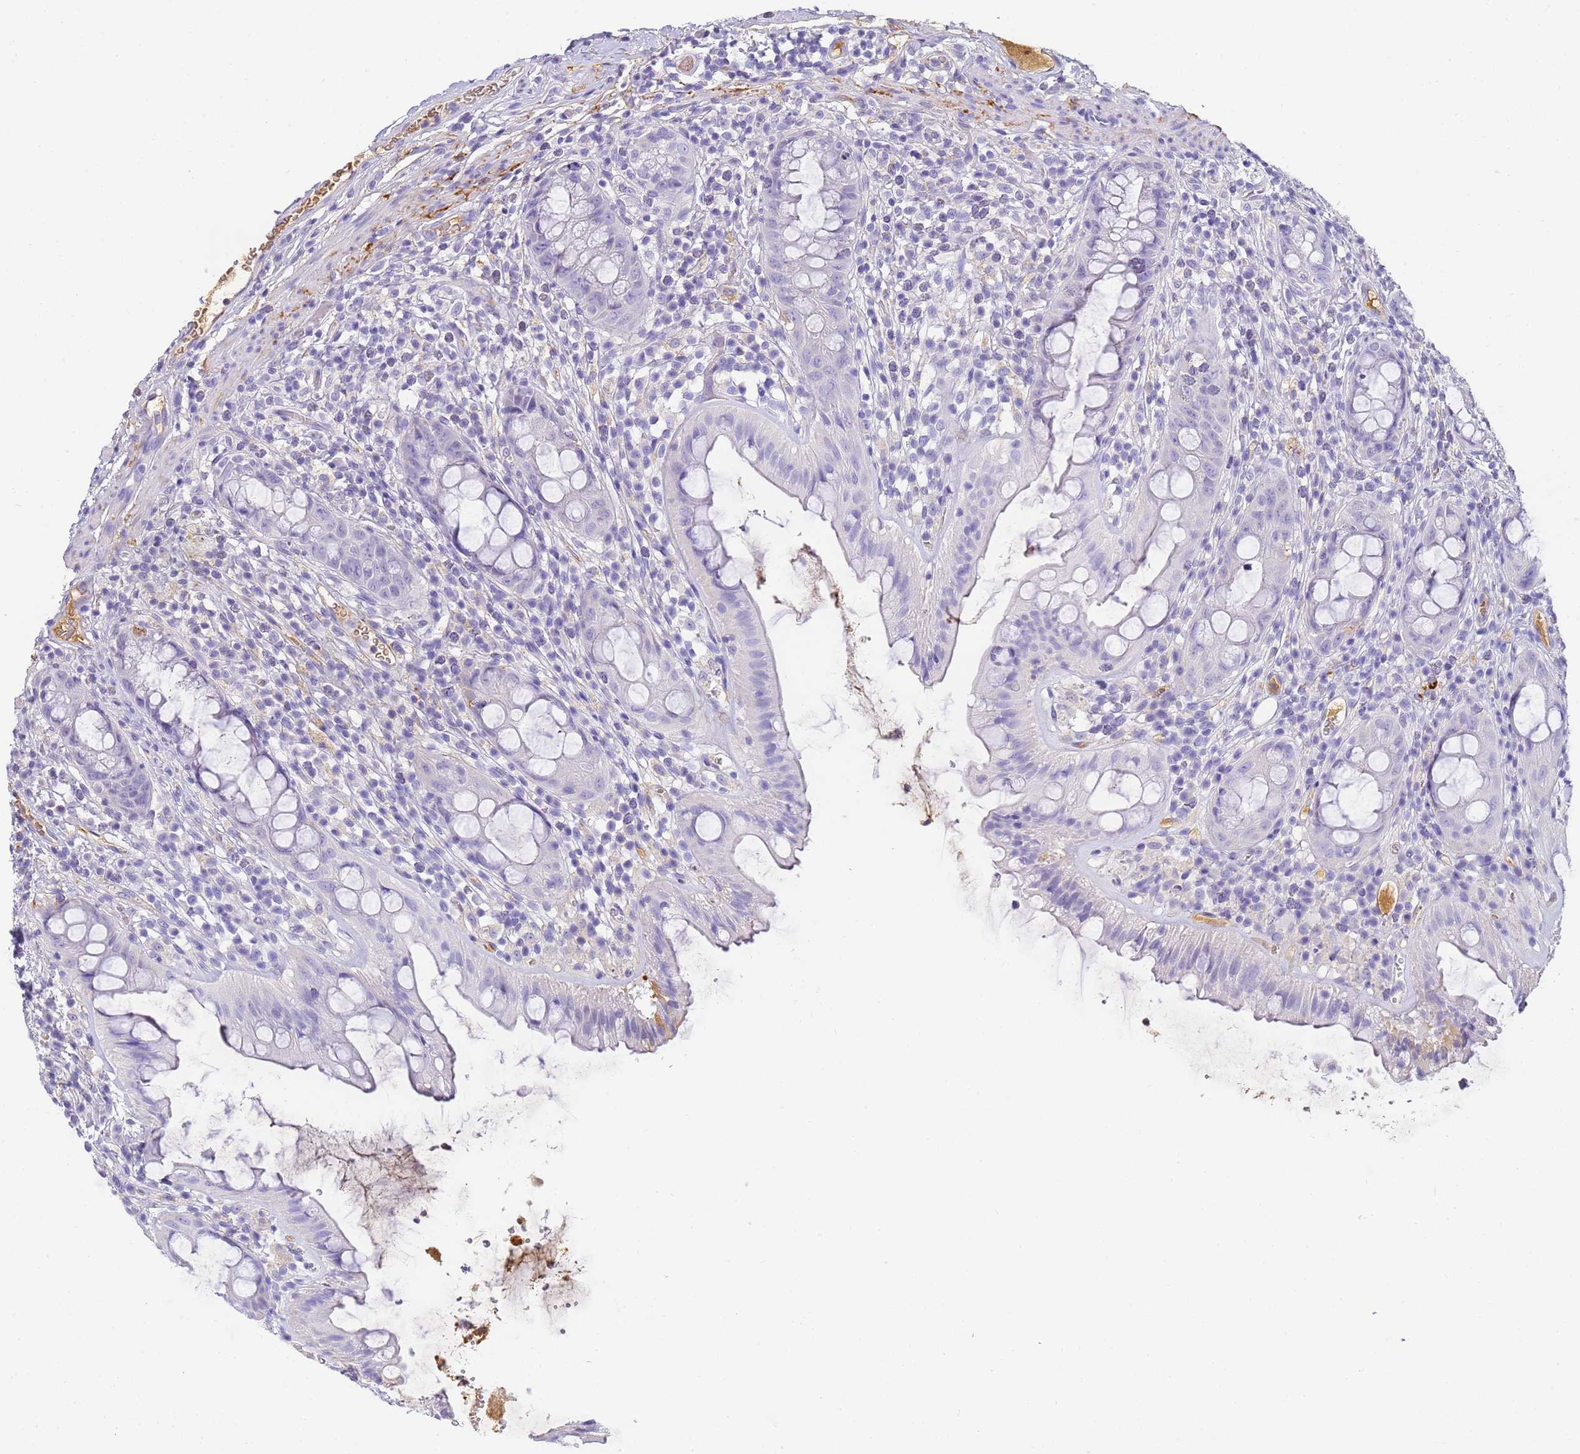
{"staining": {"intensity": "negative", "quantity": "none", "location": "none"}, "tissue": "rectum", "cell_type": "Glandular cells", "image_type": "normal", "snomed": [{"axis": "morphology", "description": "Normal tissue, NOS"}, {"axis": "topography", "description": "Rectum"}], "caption": "High magnification brightfield microscopy of benign rectum stained with DAB (brown) and counterstained with hematoxylin (blue): glandular cells show no significant positivity. Nuclei are stained in blue.", "gene": "CFHR1", "patient": {"sex": "female", "age": 57}}